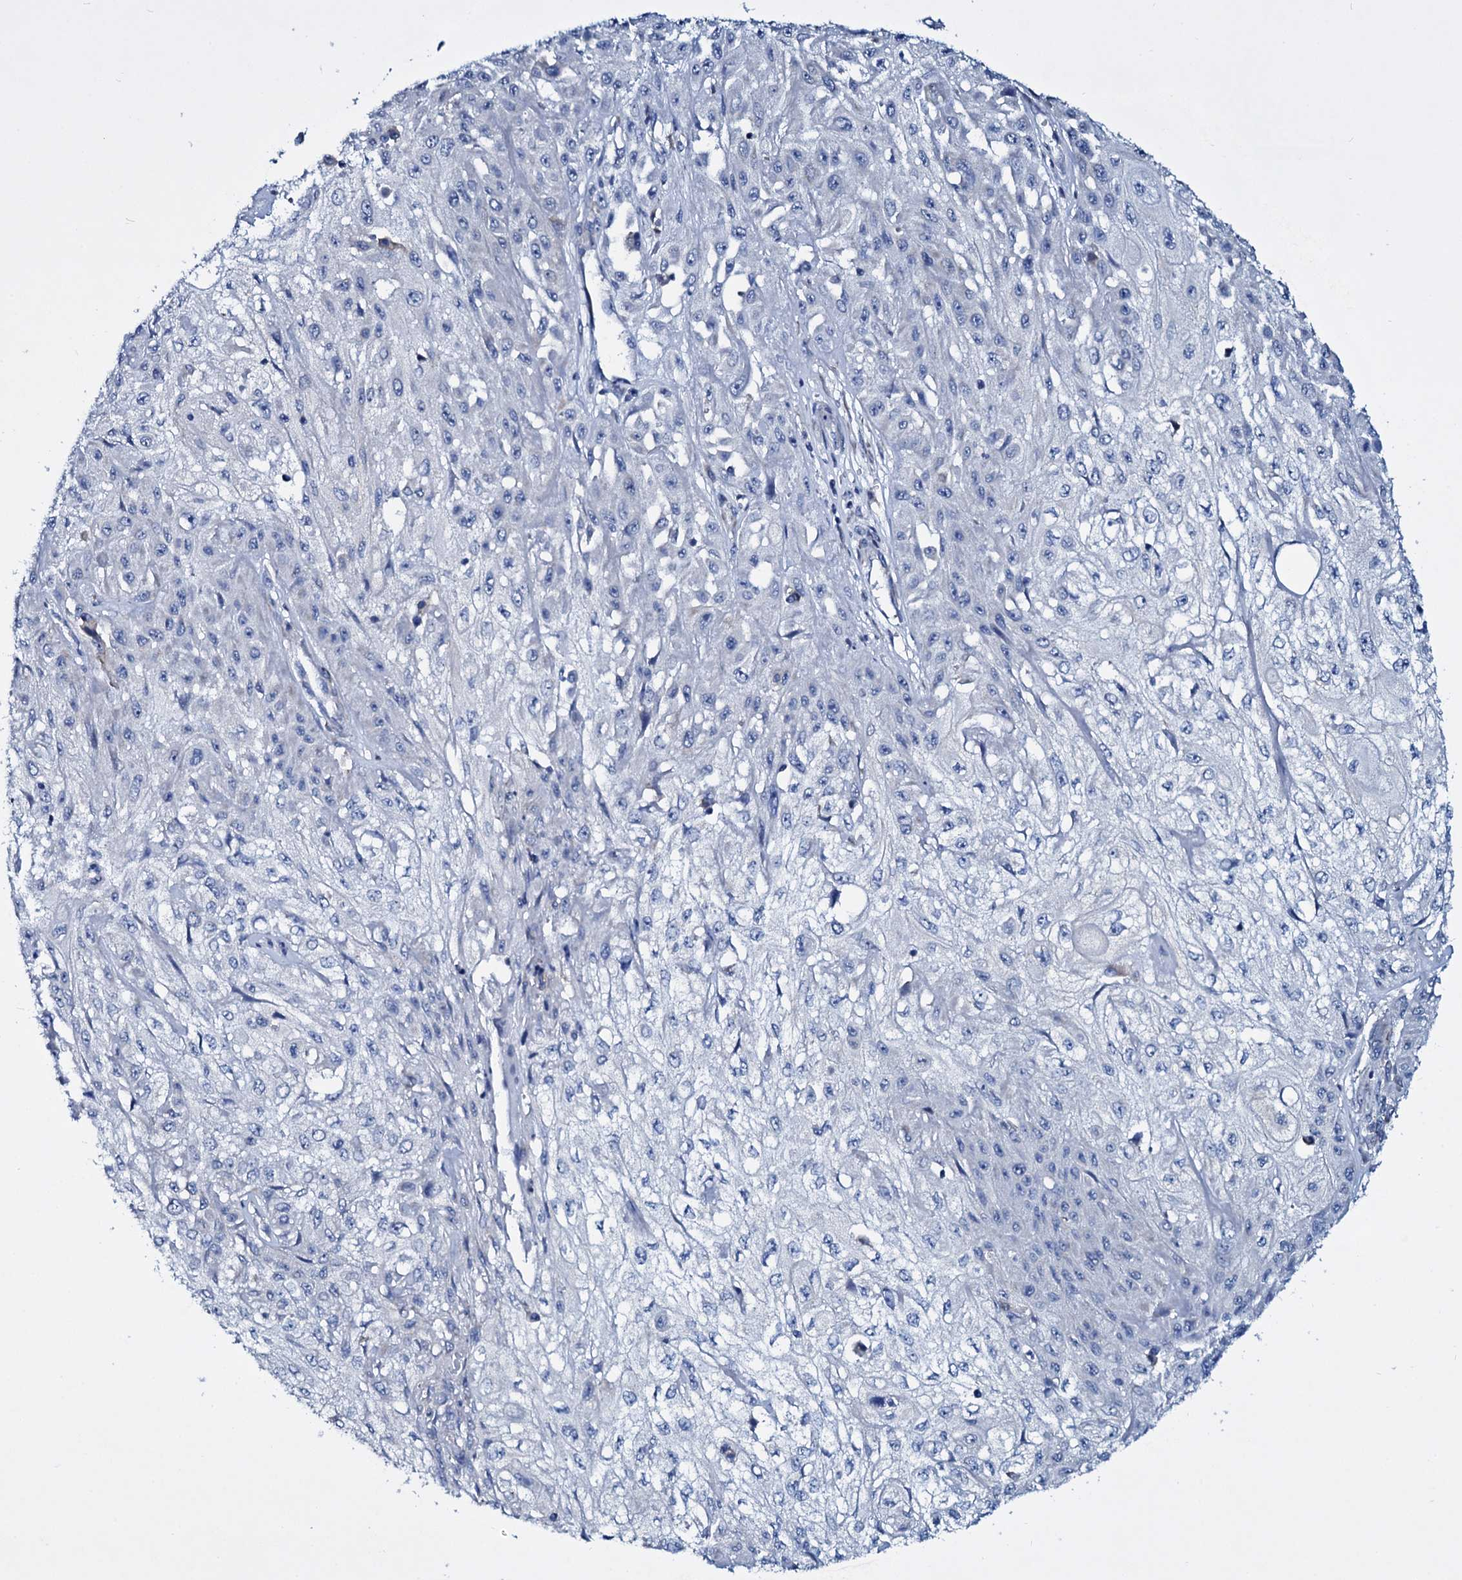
{"staining": {"intensity": "negative", "quantity": "none", "location": "none"}, "tissue": "skin cancer", "cell_type": "Tumor cells", "image_type": "cancer", "snomed": [{"axis": "morphology", "description": "Squamous cell carcinoma, NOS"}, {"axis": "morphology", "description": "Squamous cell carcinoma, metastatic, NOS"}, {"axis": "topography", "description": "Skin"}, {"axis": "topography", "description": "Lymph node"}], "caption": "The histopathology image demonstrates no staining of tumor cells in skin cancer (squamous cell carcinoma). The staining is performed using DAB brown chromogen with nuclei counter-stained in using hematoxylin.", "gene": "TPGS2", "patient": {"sex": "male", "age": 75}}